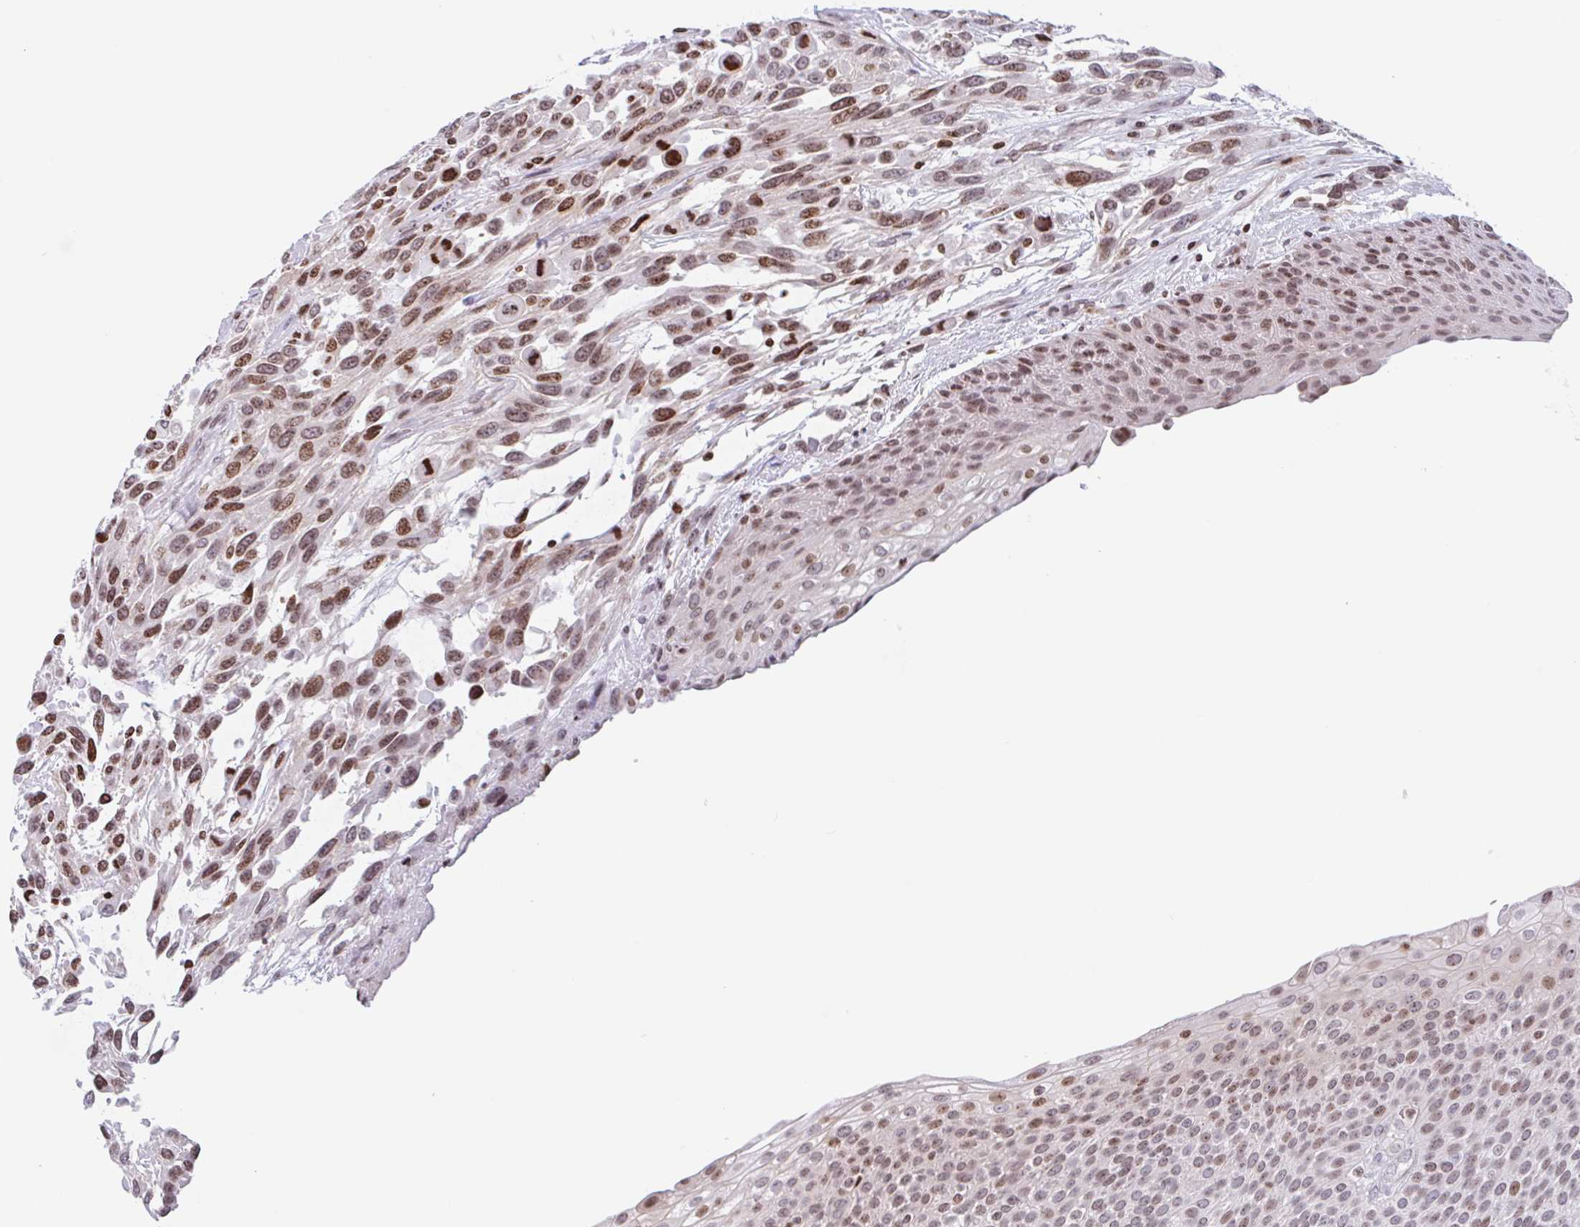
{"staining": {"intensity": "moderate", "quantity": ">75%", "location": "nuclear"}, "tissue": "urothelial cancer", "cell_type": "Tumor cells", "image_type": "cancer", "snomed": [{"axis": "morphology", "description": "Urothelial carcinoma, High grade"}, {"axis": "topography", "description": "Urinary bladder"}], "caption": "Immunohistochemistry staining of urothelial cancer, which demonstrates medium levels of moderate nuclear staining in about >75% of tumor cells indicating moderate nuclear protein positivity. The staining was performed using DAB (brown) for protein detection and nuclei were counterstained in hematoxylin (blue).", "gene": "NOL6", "patient": {"sex": "female", "age": 70}}